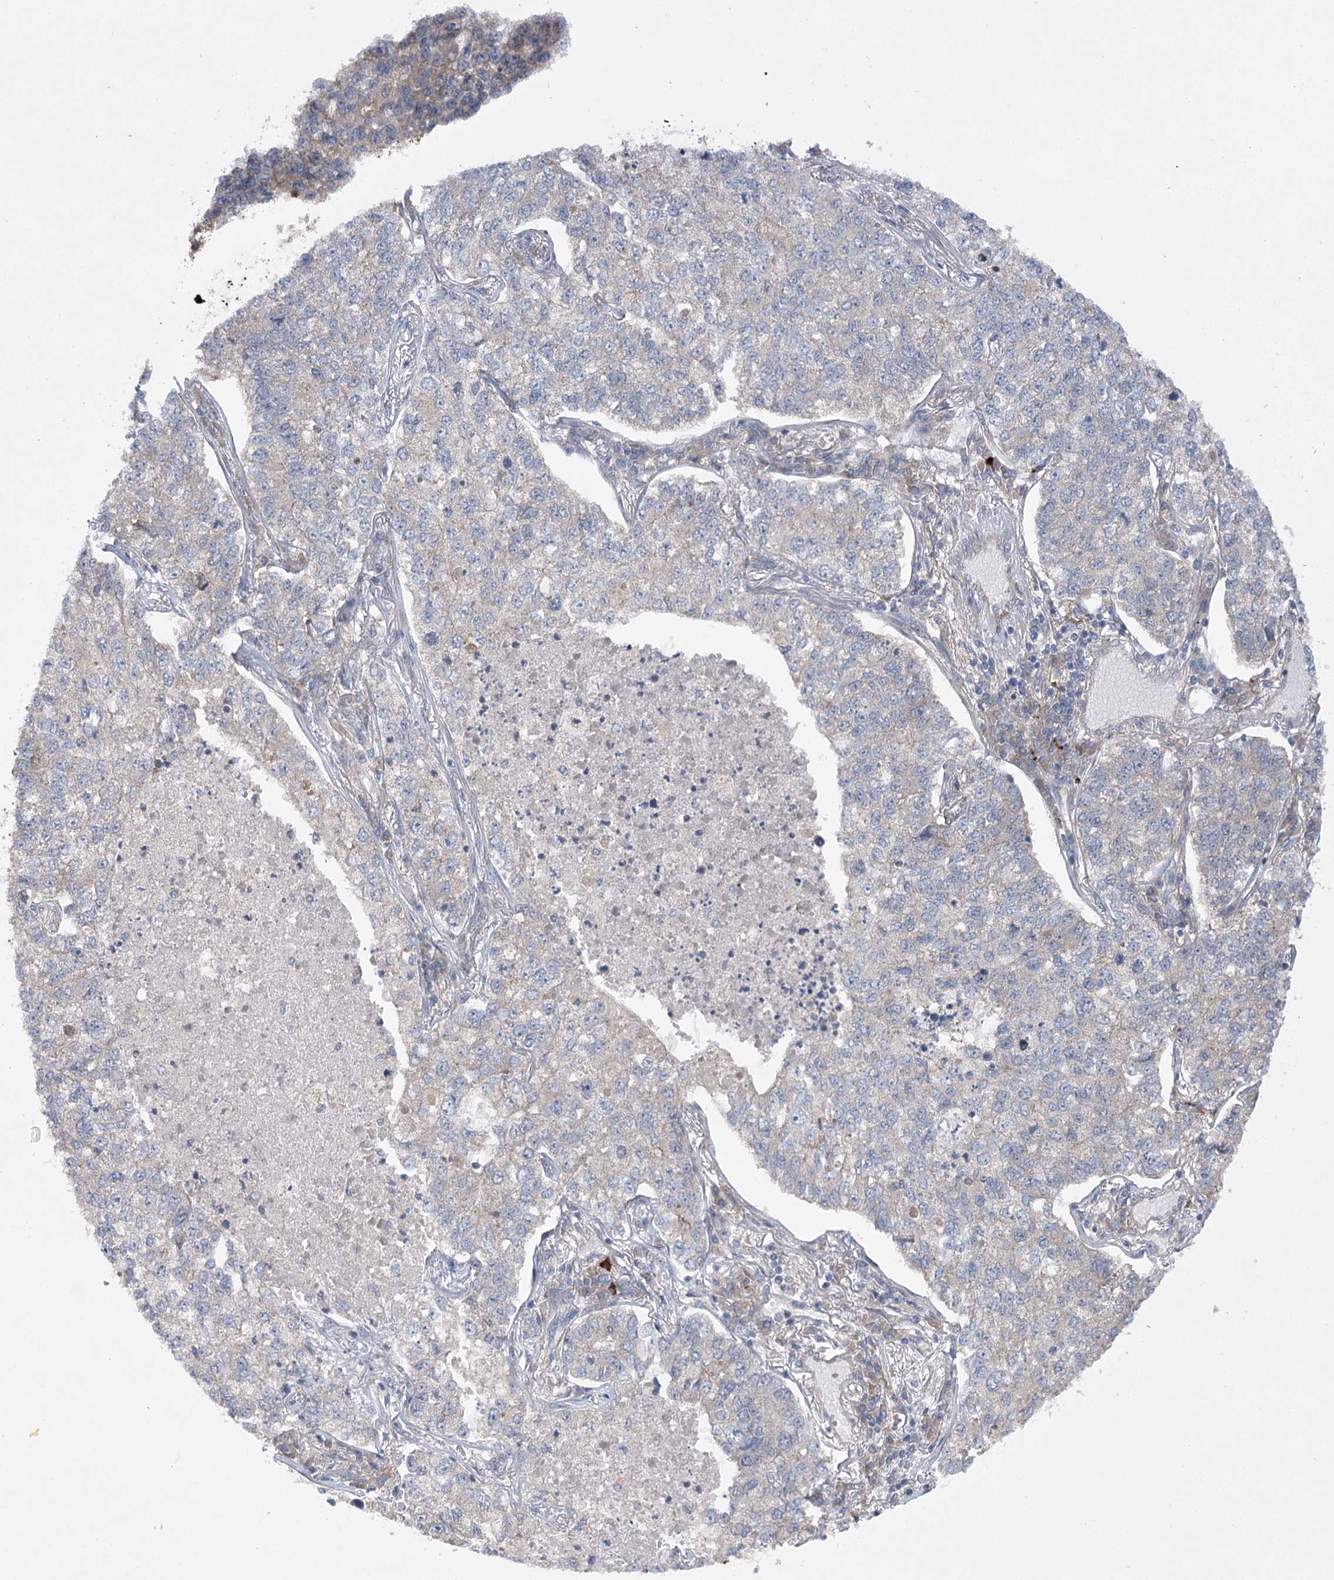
{"staining": {"intensity": "weak", "quantity": "<25%", "location": "cytoplasmic/membranous"}, "tissue": "lung cancer", "cell_type": "Tumor cells", "image_type": "cancer", "snomed": [{"axis": "morphology", "description": "Adenocarcinoma, NOS"}, {"axis": "topography", "description": "Lung"}], "caption": "IHC image of human adenocarcinoma (lung) stained for a protein (brown), which reveals no positivity in tumor cells.", "gene": "BCR", "patient": {"sex": "male", "age": 49}}